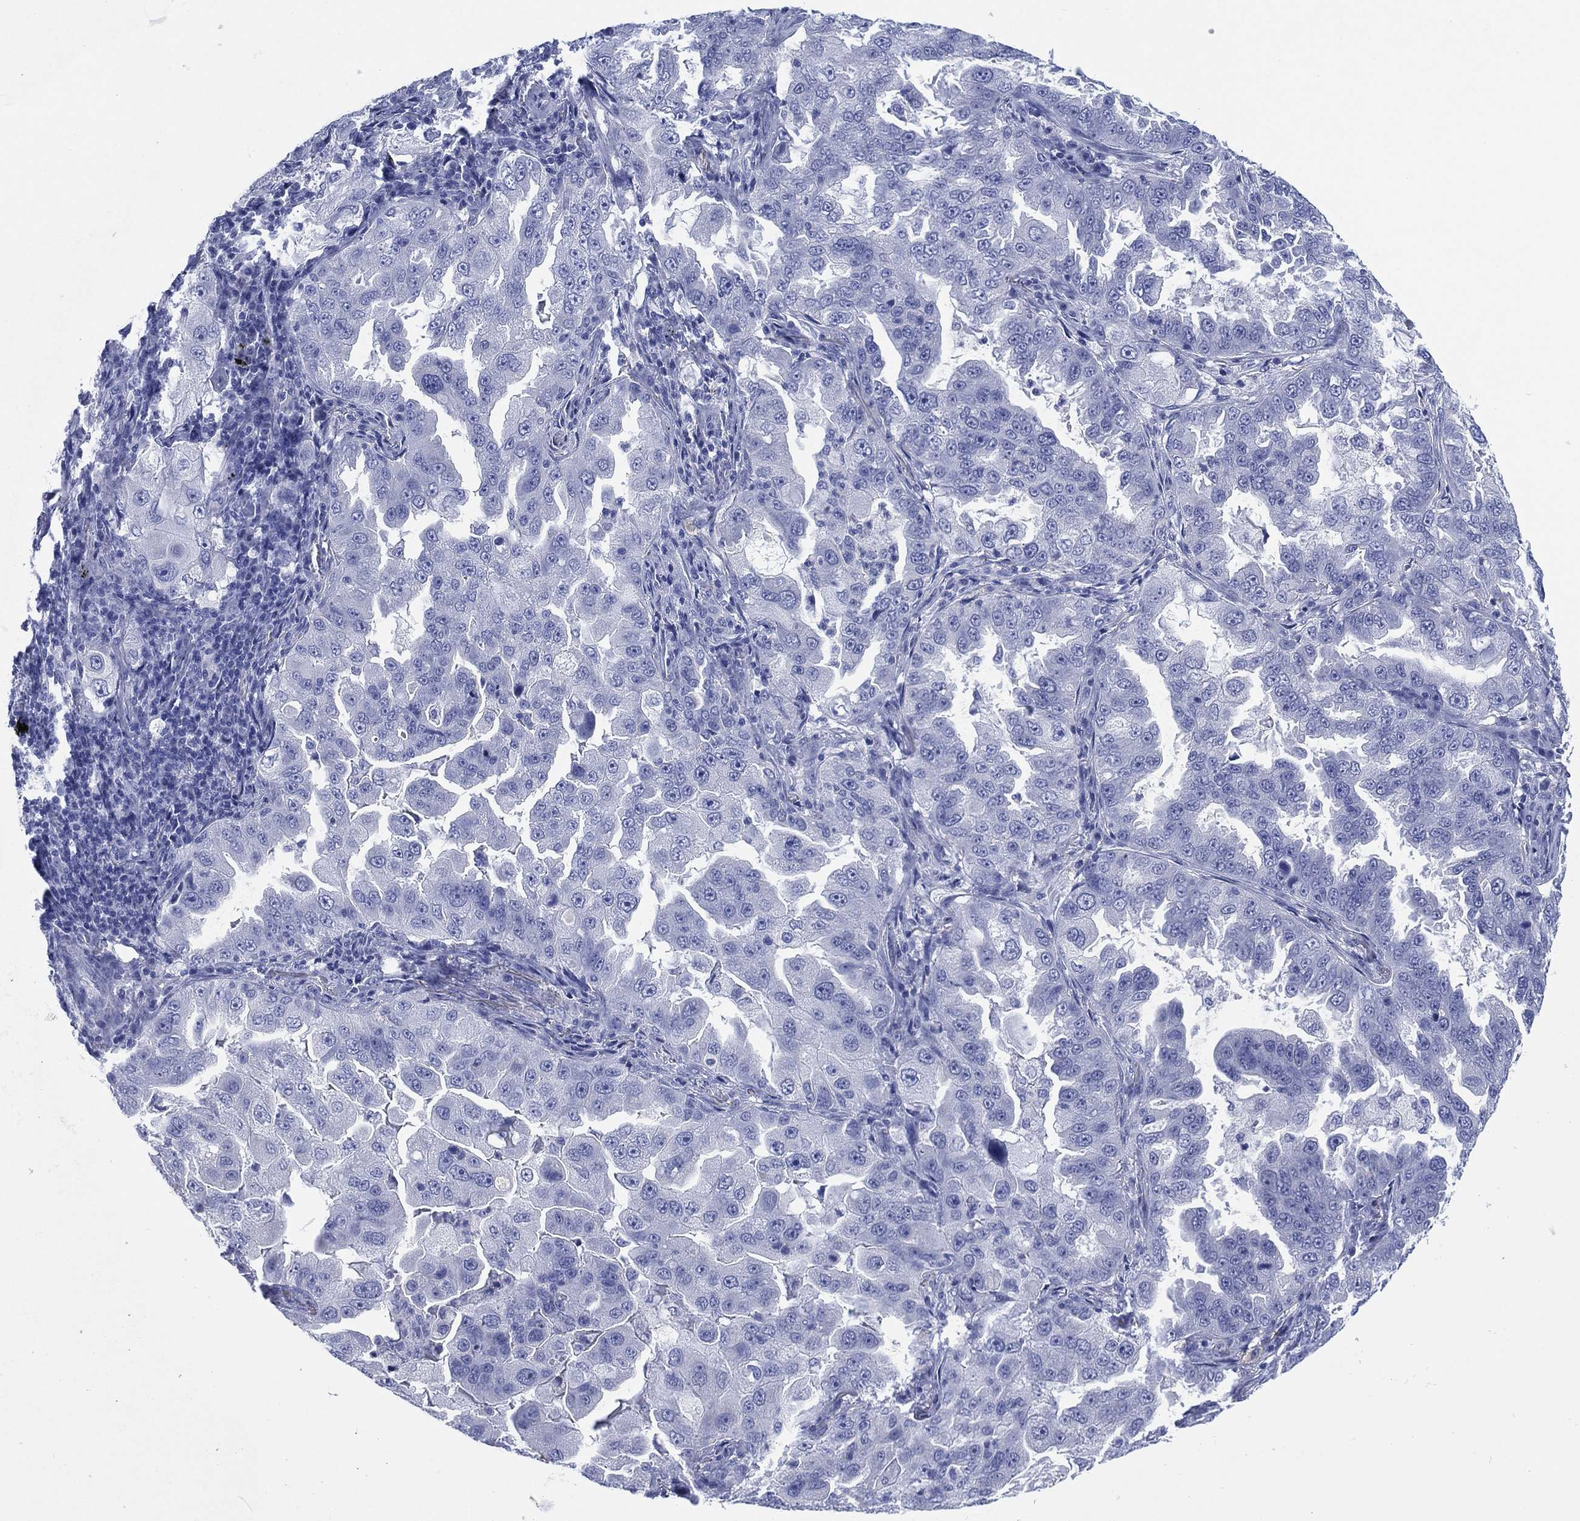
{"staining": {"intensity": "negative", "quantity": "none", "location": "none"}, "tissue": "lung cancer", "cell_type": "Tumor cells", "image_type": "cancer", "snomed": [{"axis": "morphology", "description": "Adenocarcinoma, NOS"}, {"axis": "topography", "description": "Lung"}], "caption": "Histopathology image shows no significant protein positivity in tumor cells of lung cancer (adenocarcinoma).", "gene": "SLC9C2", "patient": {"sex": "female", "age": 61}}